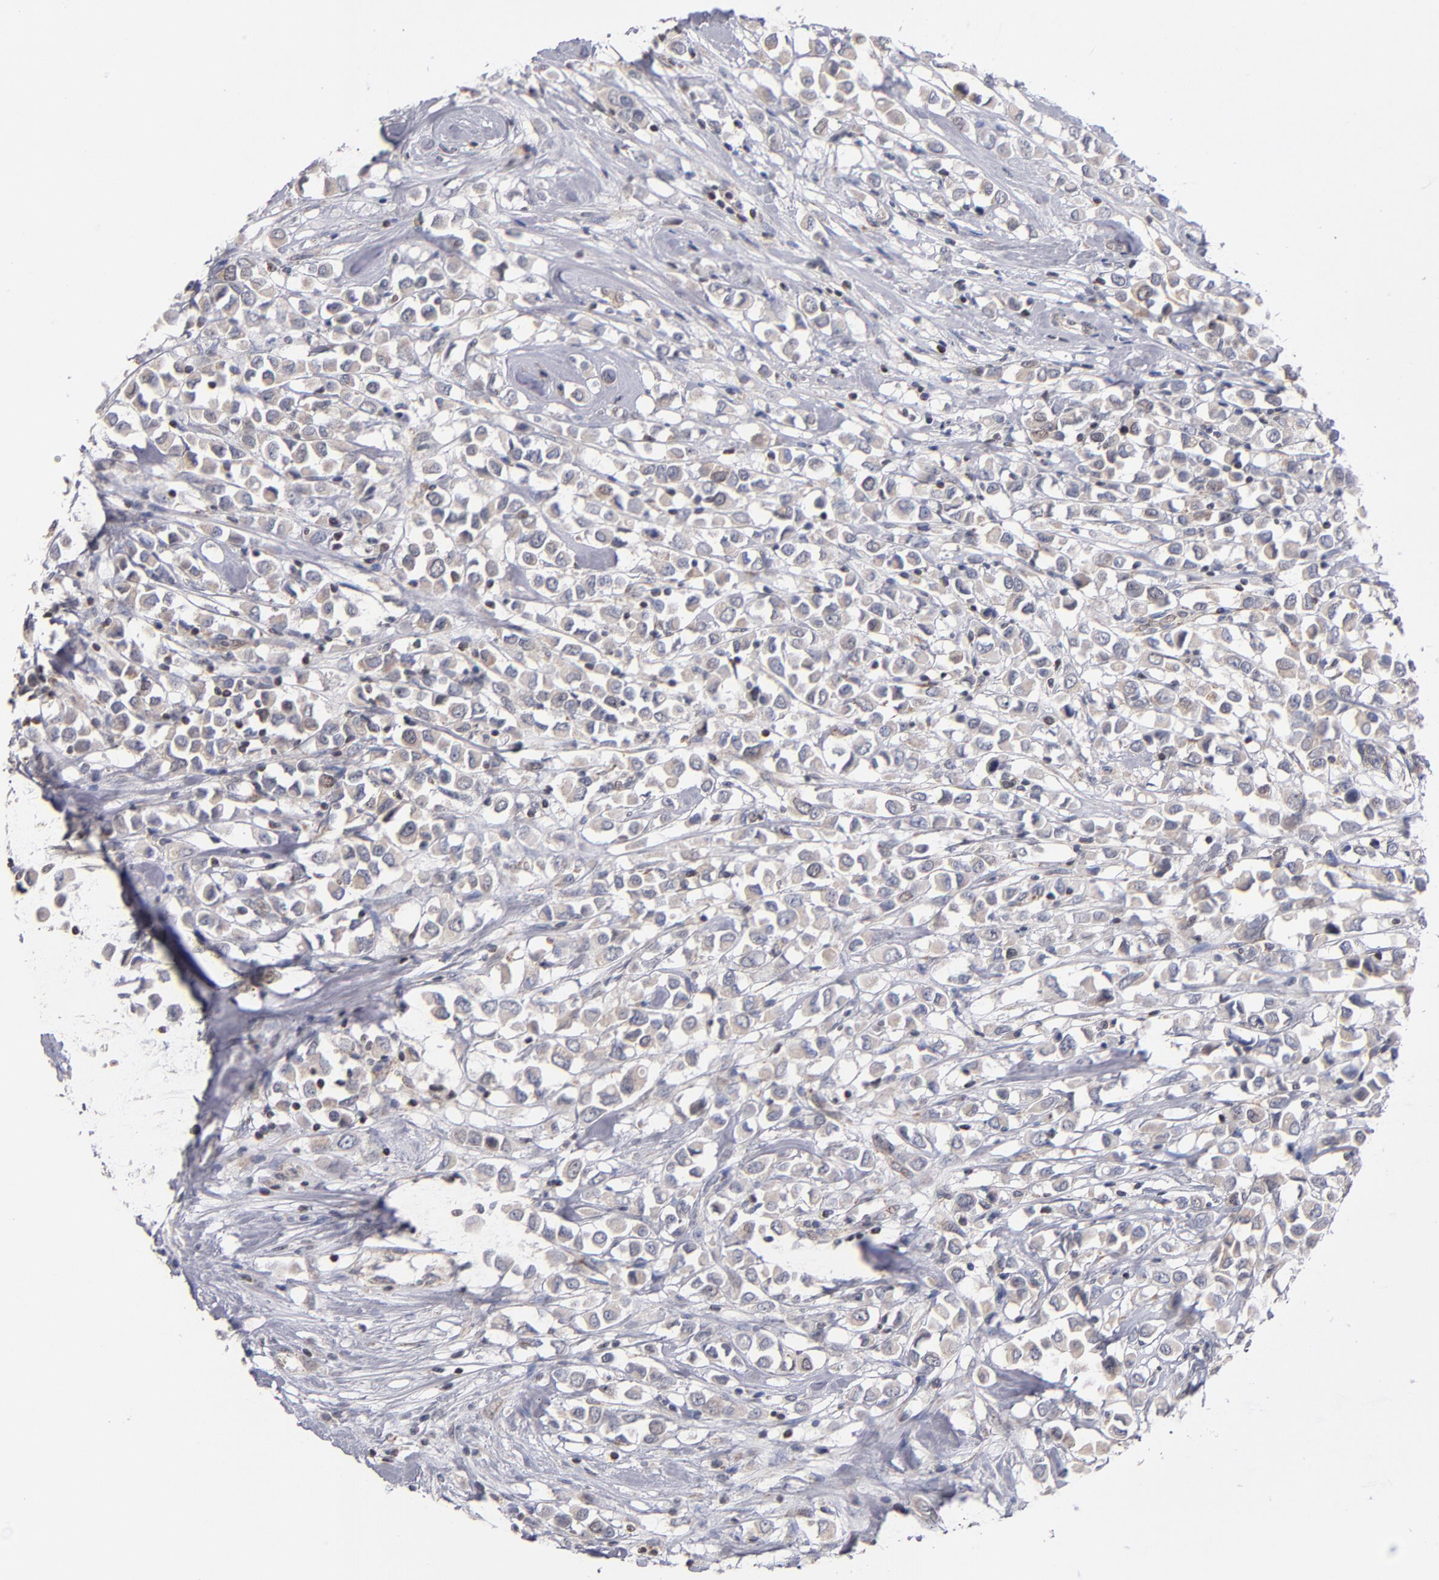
{"staining": {"intensity": "weak", "quantity": ">75%", "location": "cytoplasmic/membranous"}, "tissue": "breast cancer", "cell_type": "Tumor cells", "image_type": "cancer", "snomed": [{"axis": "morphology", "description": "Duct carcinoma"}, {"axis": "topography", "description": "Breast"}], "caption": "Brown immunohistochemical staining in intraductal carcinoma (breast) shows weak cytoplasmic/membranous positivity in about >75% of tumor cells.", "gene": "ODF2", "patient": {"sex": "female", "age": 61}}